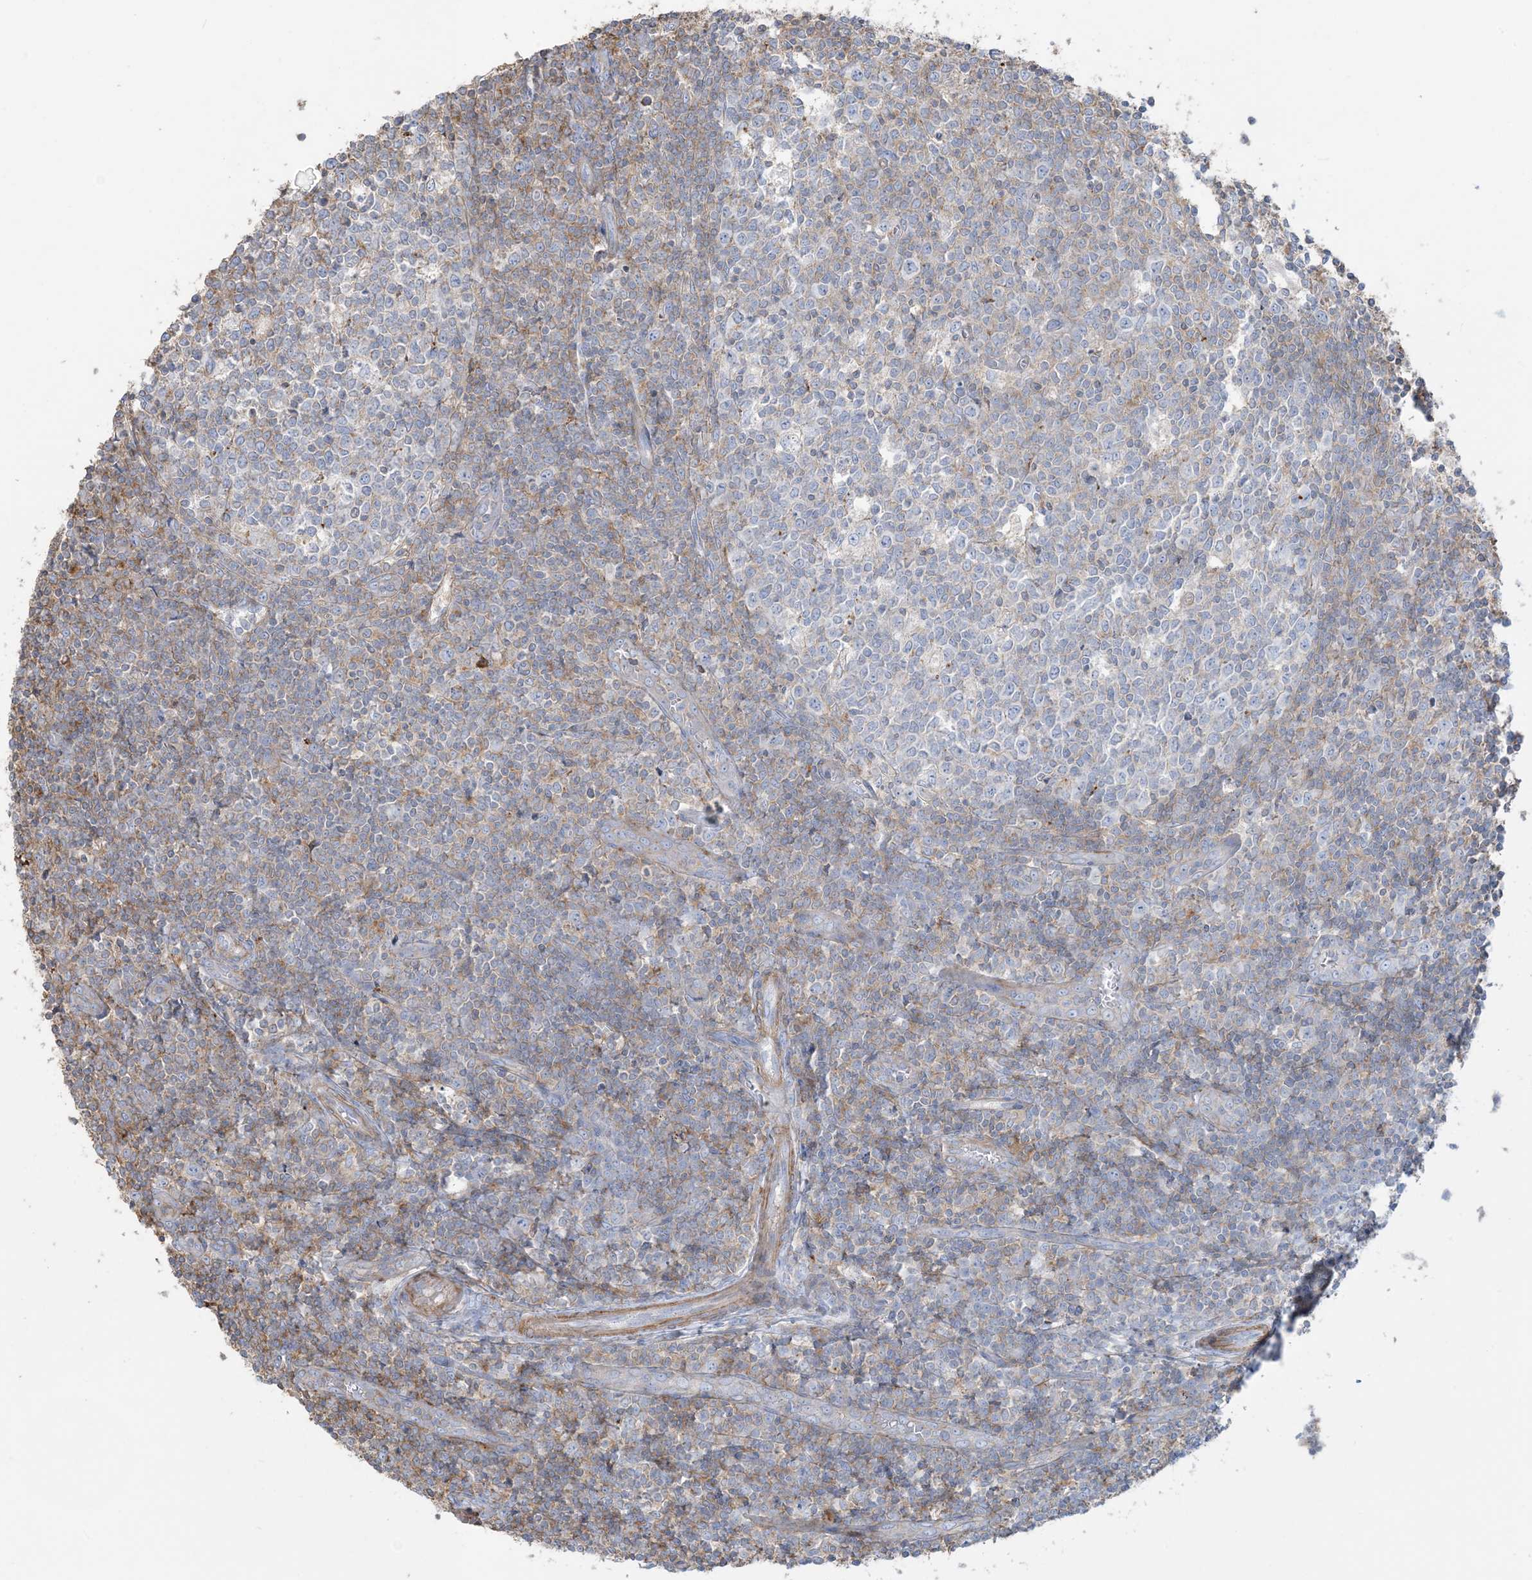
{"staining": {"intensity": "negative", "quantity": "none", "location": "none"}, "tissue": "tonsil", "cell_type": "Germinal center cells", "image_type": "normal", "snomed": [{"axis": "morphology", "description": "Normal tissue, NOS"}, {"axis": "topography", "description": "Tonsil"}], "caption": "This histopathology image is of unremarkable tonsil stained with immunohistochemistry (IHC) to label a protein in brown with the nuclei are counter-stained blue. There is no positivity in germinal center cells. (DAB immunohistochemistry visualized using brightfield microscopy, high magnification).", "gene": "GTF3C2", "patient": {"sex": "female", "age": 19}}